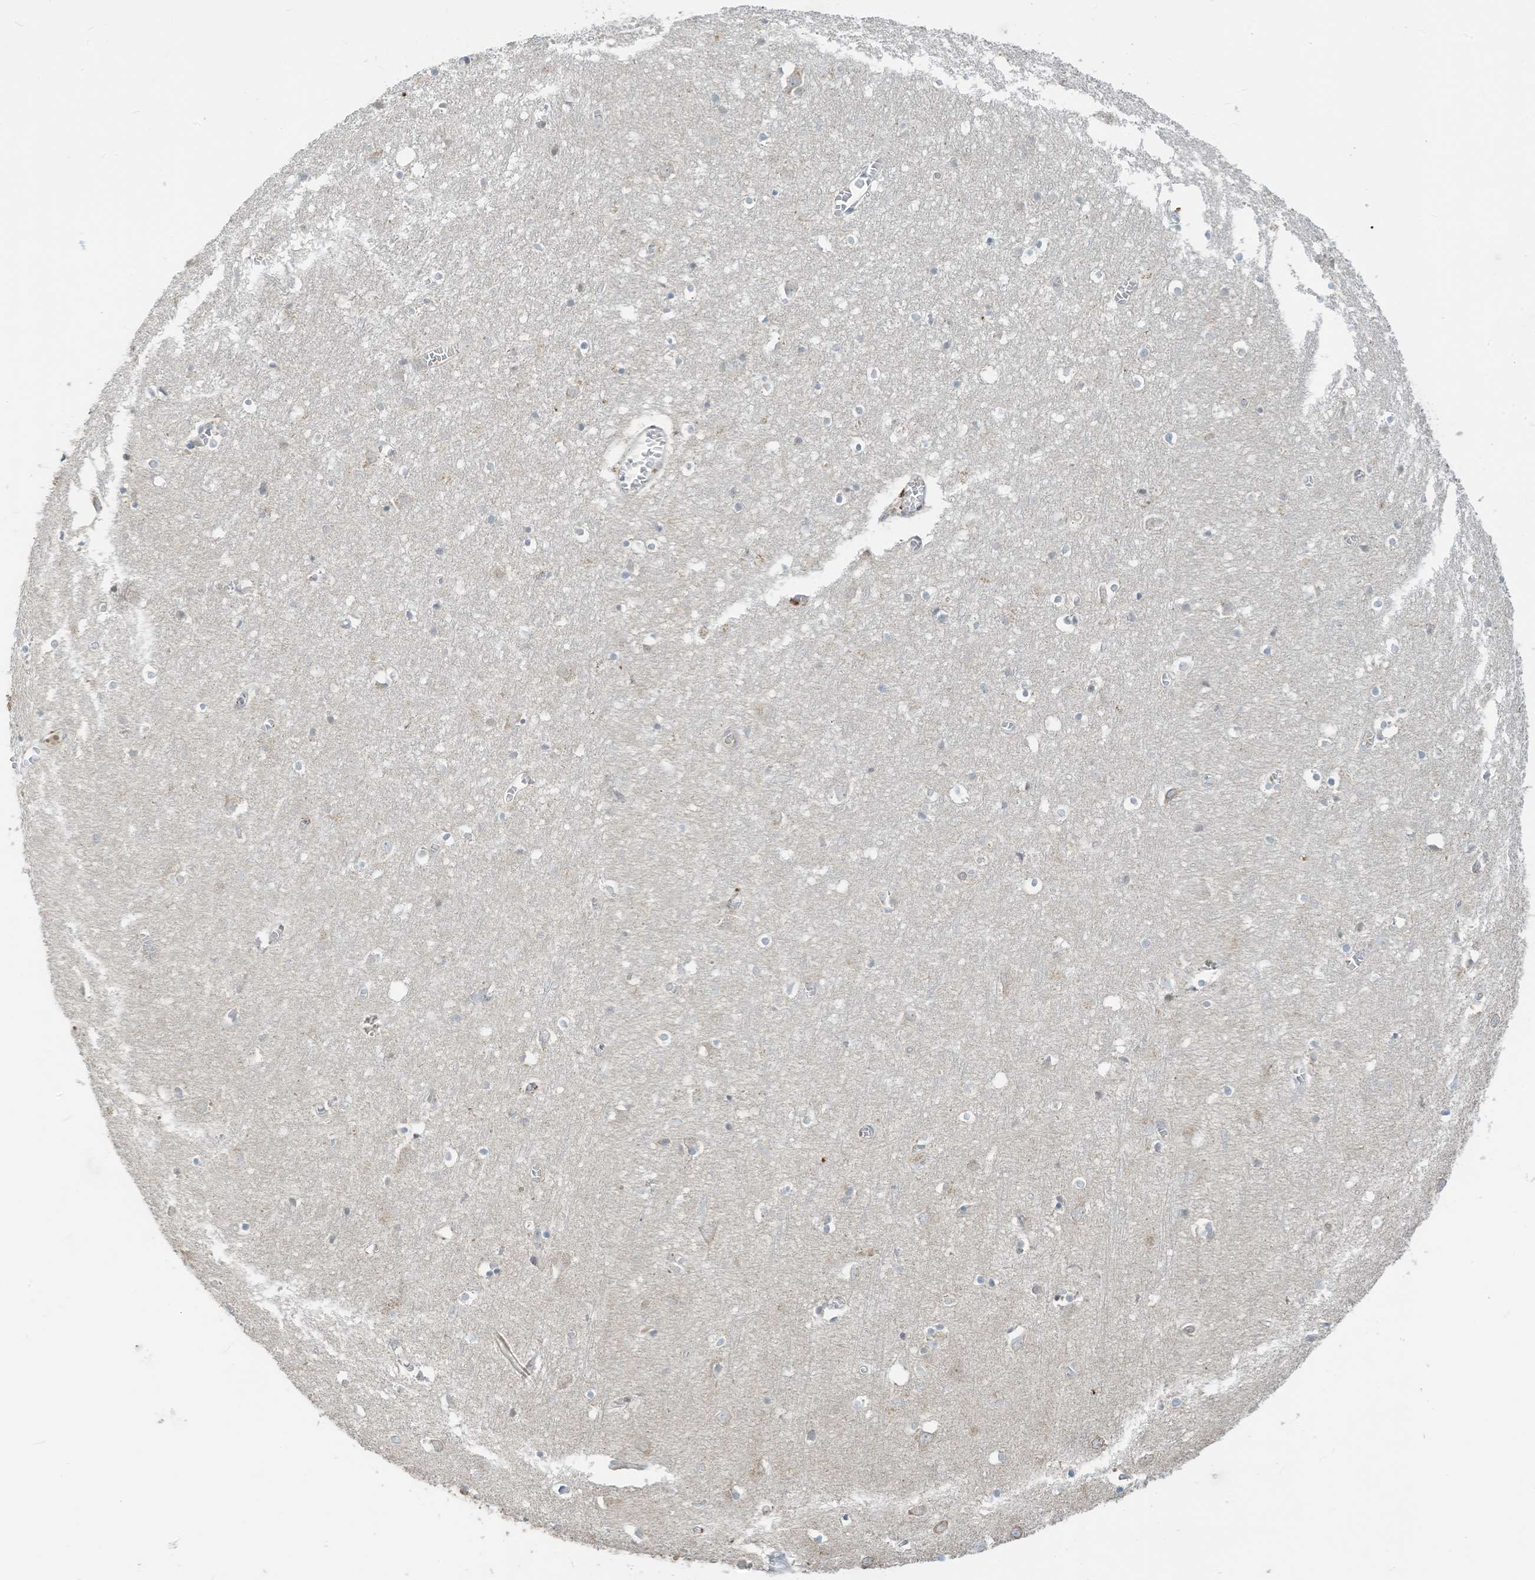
{"staining": {"intensity": "weak", "quantity": ">75%", "location": "cytoplasmic/membranous"}, "tissue": "cerebral cortex", "cell_type": "Endothelial cells", "image_type": "normal", "snomed": [{"axis": "morphology", "description": "Normal tissue, NOS"}, {"axis": "topography", "description": "Cerebral cortex"}], "caption": "Immunohistochemical staining of unremarkable human cerebral cortex demonstrates >75% levels of weak cytoplasmic/membranous protein expression in approximately >75% of endothelial cells.", "gene": "PARVG", "patient": {"sex": "female", "age": 64}}